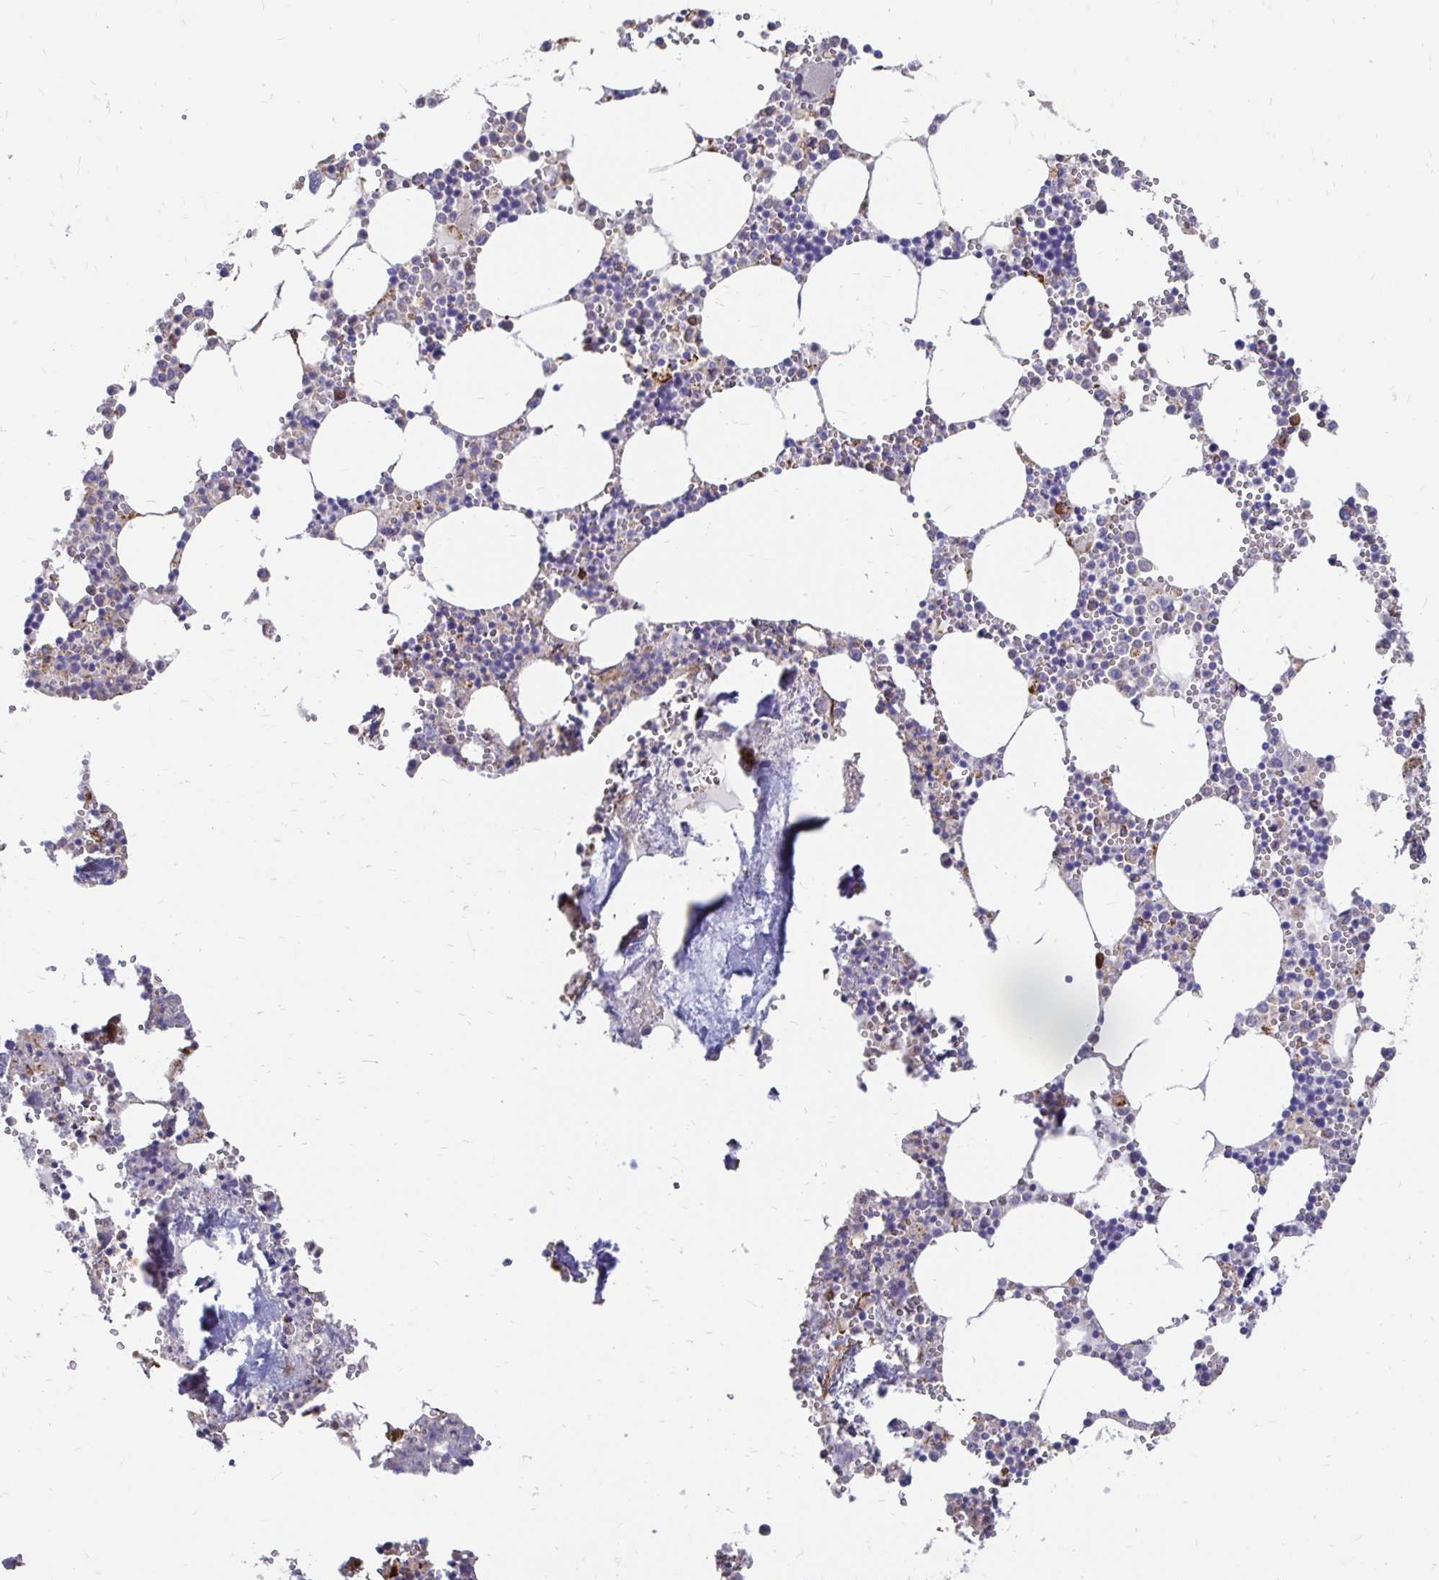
{"staining": {"intensity": "negative", "quantity": "none", "location": "none"}, "tissue": "bone marrow", "cell_type": "Hematopoietic cells", "image_type": "normal", "snomed": [{"axis": "morphology", "description": "Normal tissue, NOS"}, {"axis": "topography", "description": "Bone marrow"}], "caption": "Hematopoietic cells are negative for brown protein staining in benign bone marrow. (Brightfield microscopy of DAB IHC at high magnification).", "gene": "CDKL1", "patient": {"sex": "male", "age": 54}}